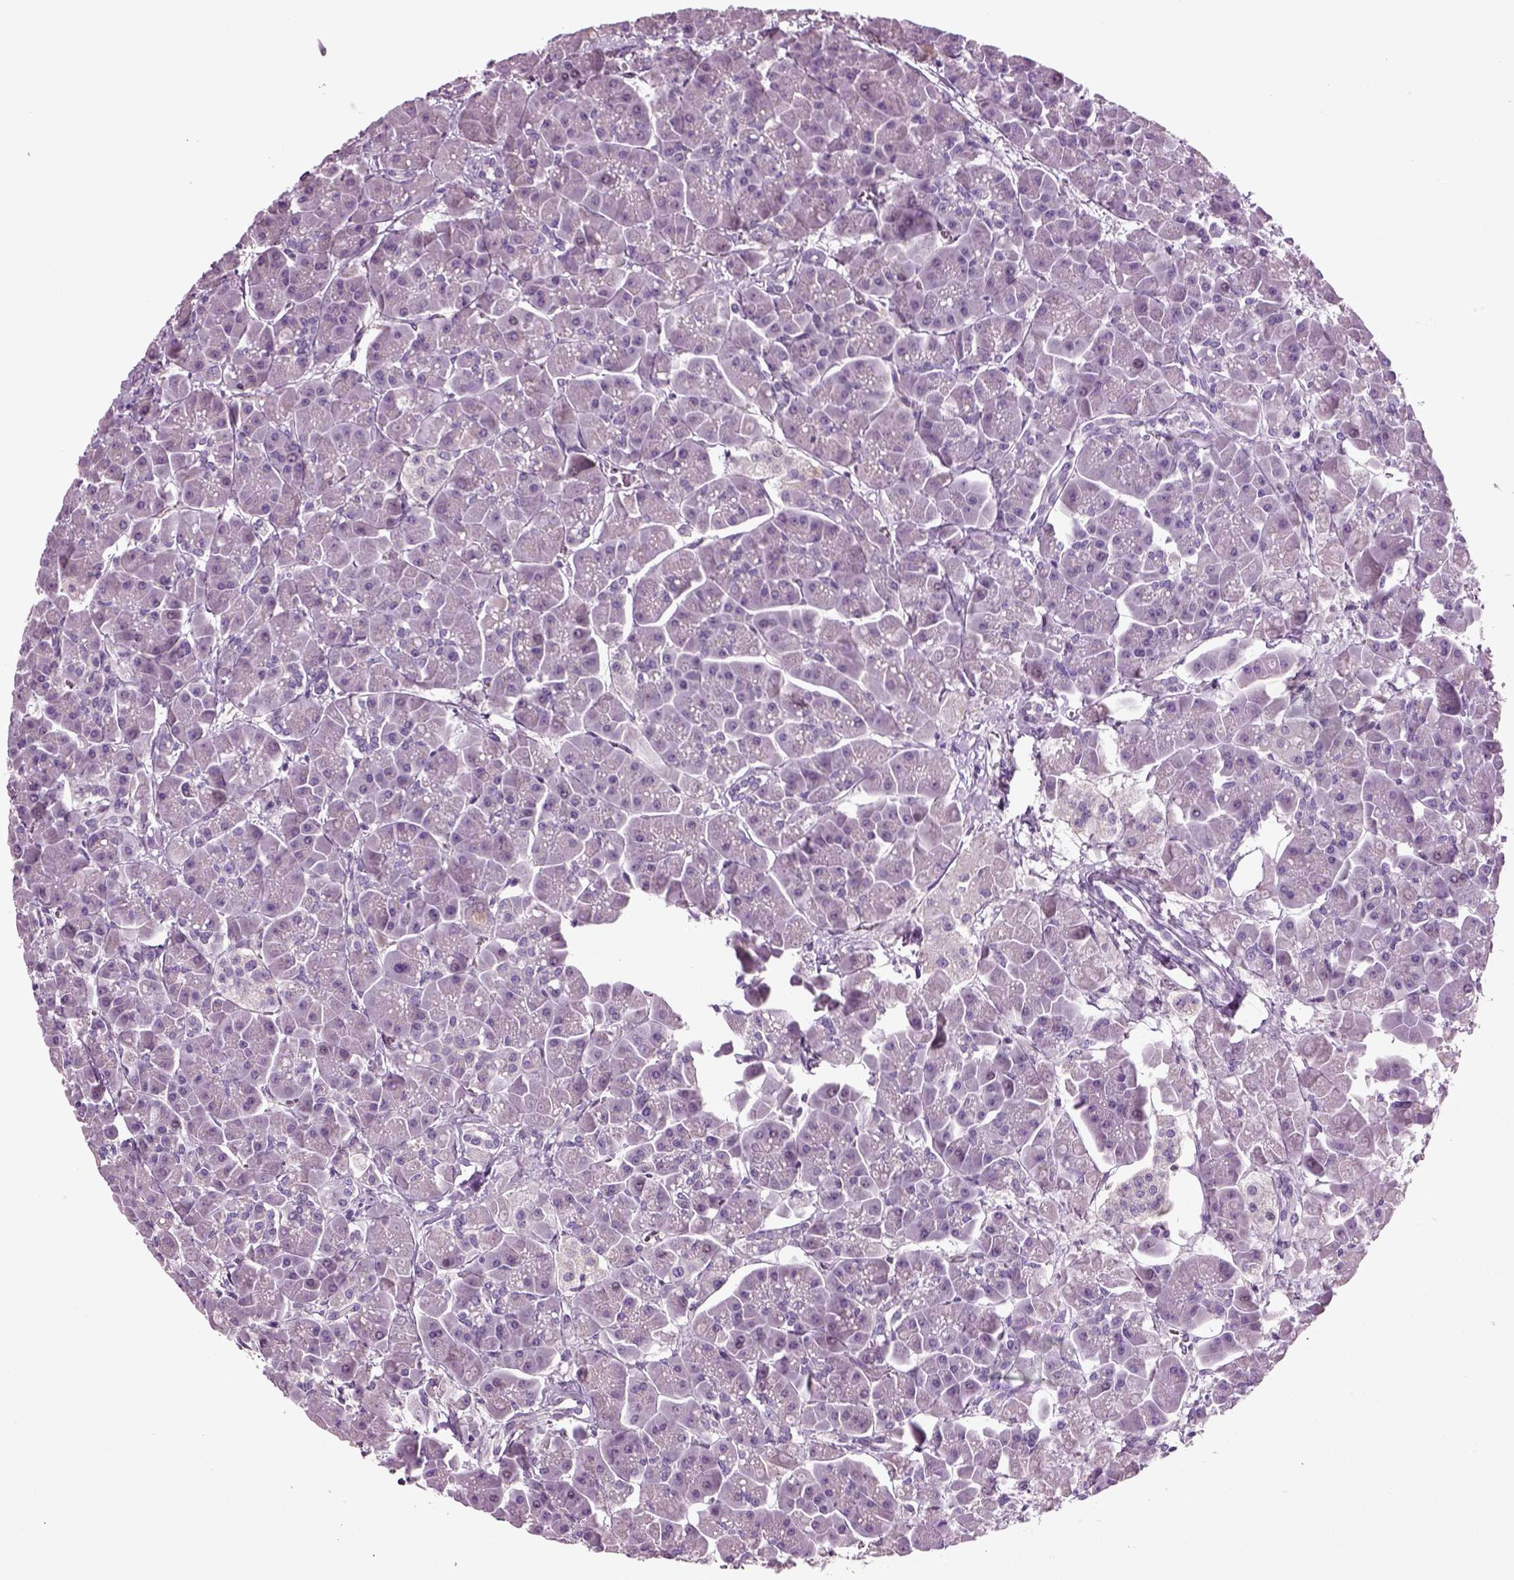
{"staining": {"intensity": "negative", "quantity": "none", "location": "none"}, "tissue": "pancreas", "cell_type": "Exocrine glandular cells", "image_type": "normal", "snomed": [{"axis": "morphology", "description": "Normal tissue, NOS"}, {"axis": "topography", "description": "Pancreas"}], "caption": "This is a photomicrograph of IHC staining of benign pancreas, which shows no positivity in exocrine glandular cells. The staining was performed using DAB (3,3'-diaminobenzidine) to visualize the protein expression in brown, while the nuclei were stained in blue with hematoxylin (Magnification: 20x).", "gene": "ARID3A", "patient": {"sex": "male", "age": 70}}